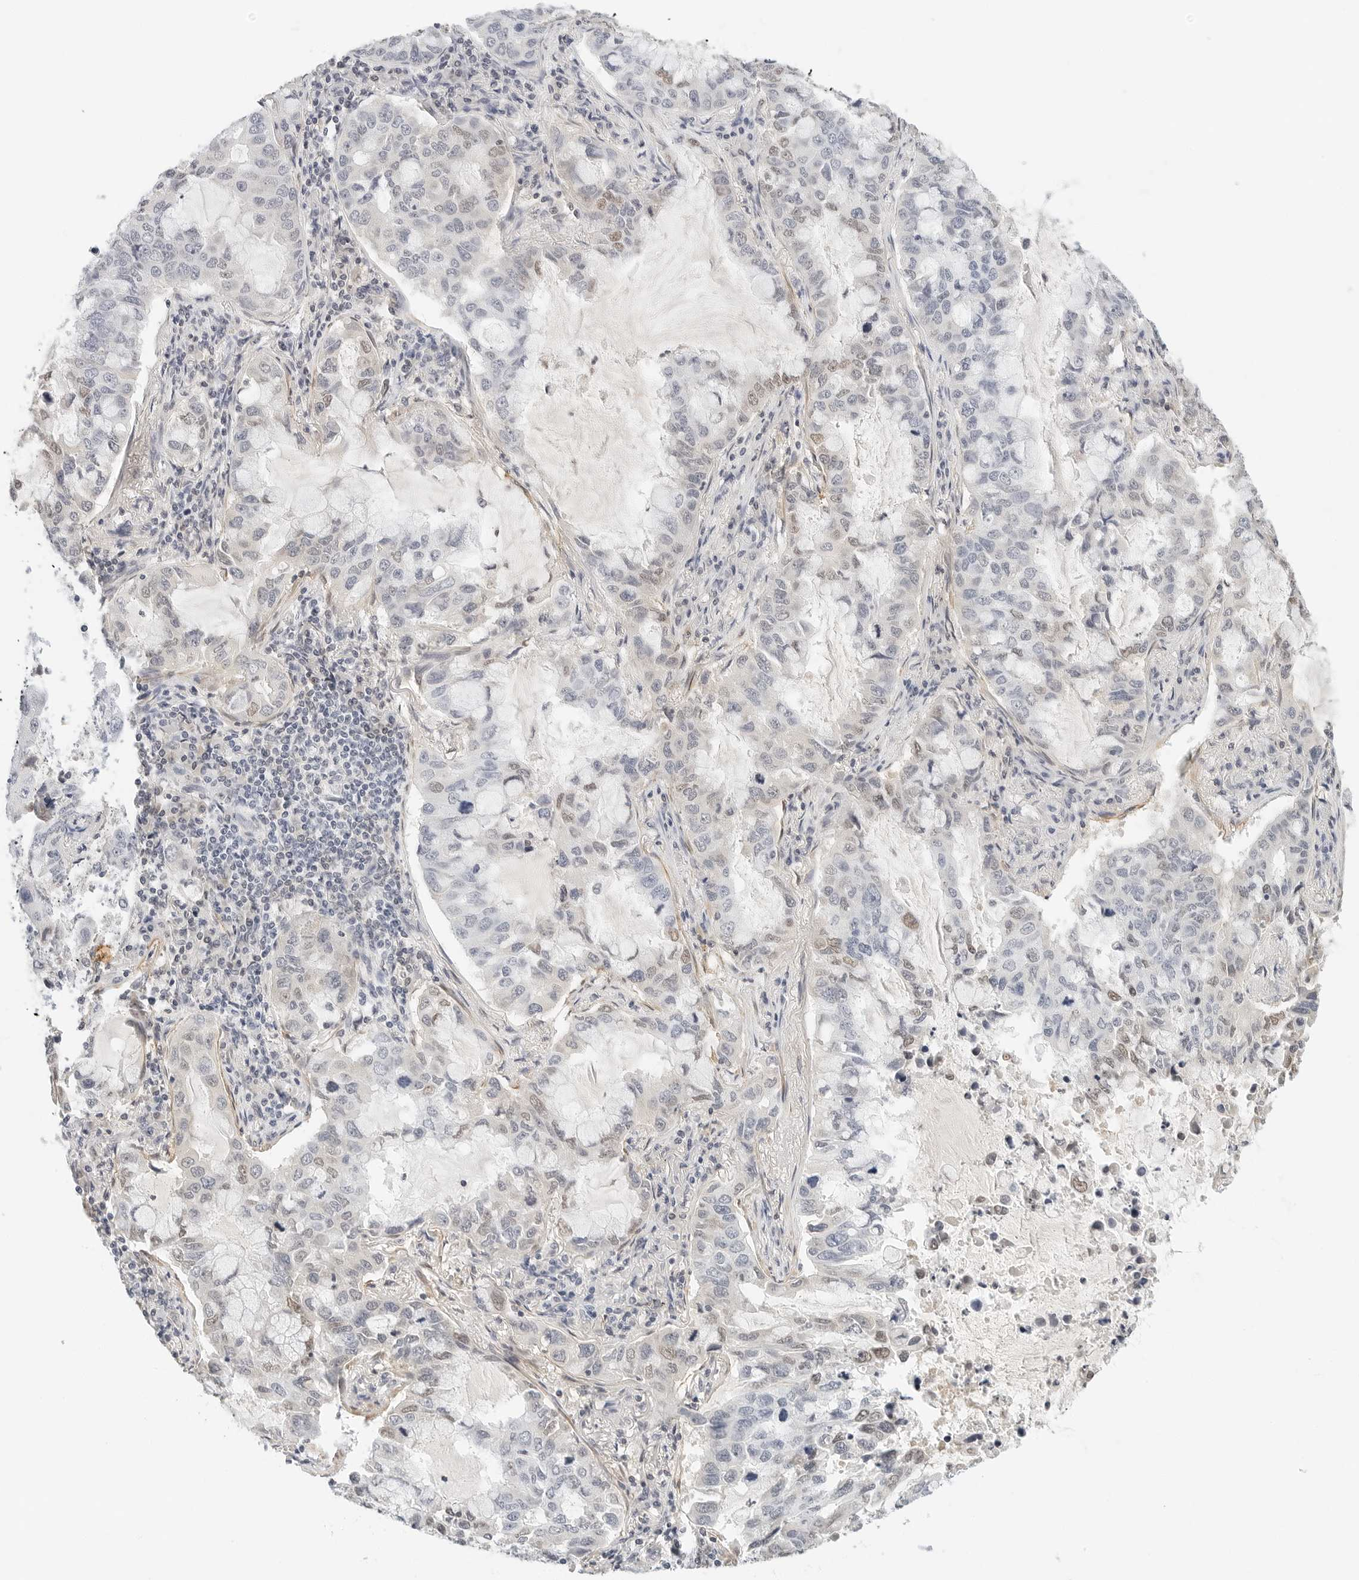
{"staining": {"intensity": "negative", "quantity": "none", "location": "none"}, "tissue": "lung cancer", "cell_type": "Tumor cells", "image_type": "cancer", "snomed": [{"axis": "morphology", "description": "Adenocarcinoma, NOS"}, {"axis": "topography", "description": "Lung"}], "caption": "This is an immunohistochemistry photomicrograph of adenocarcinoma (lung). There is no staining in tumor cells.", "gene": "PKDCC", "patient": {"sex": "male", "age": 64}}